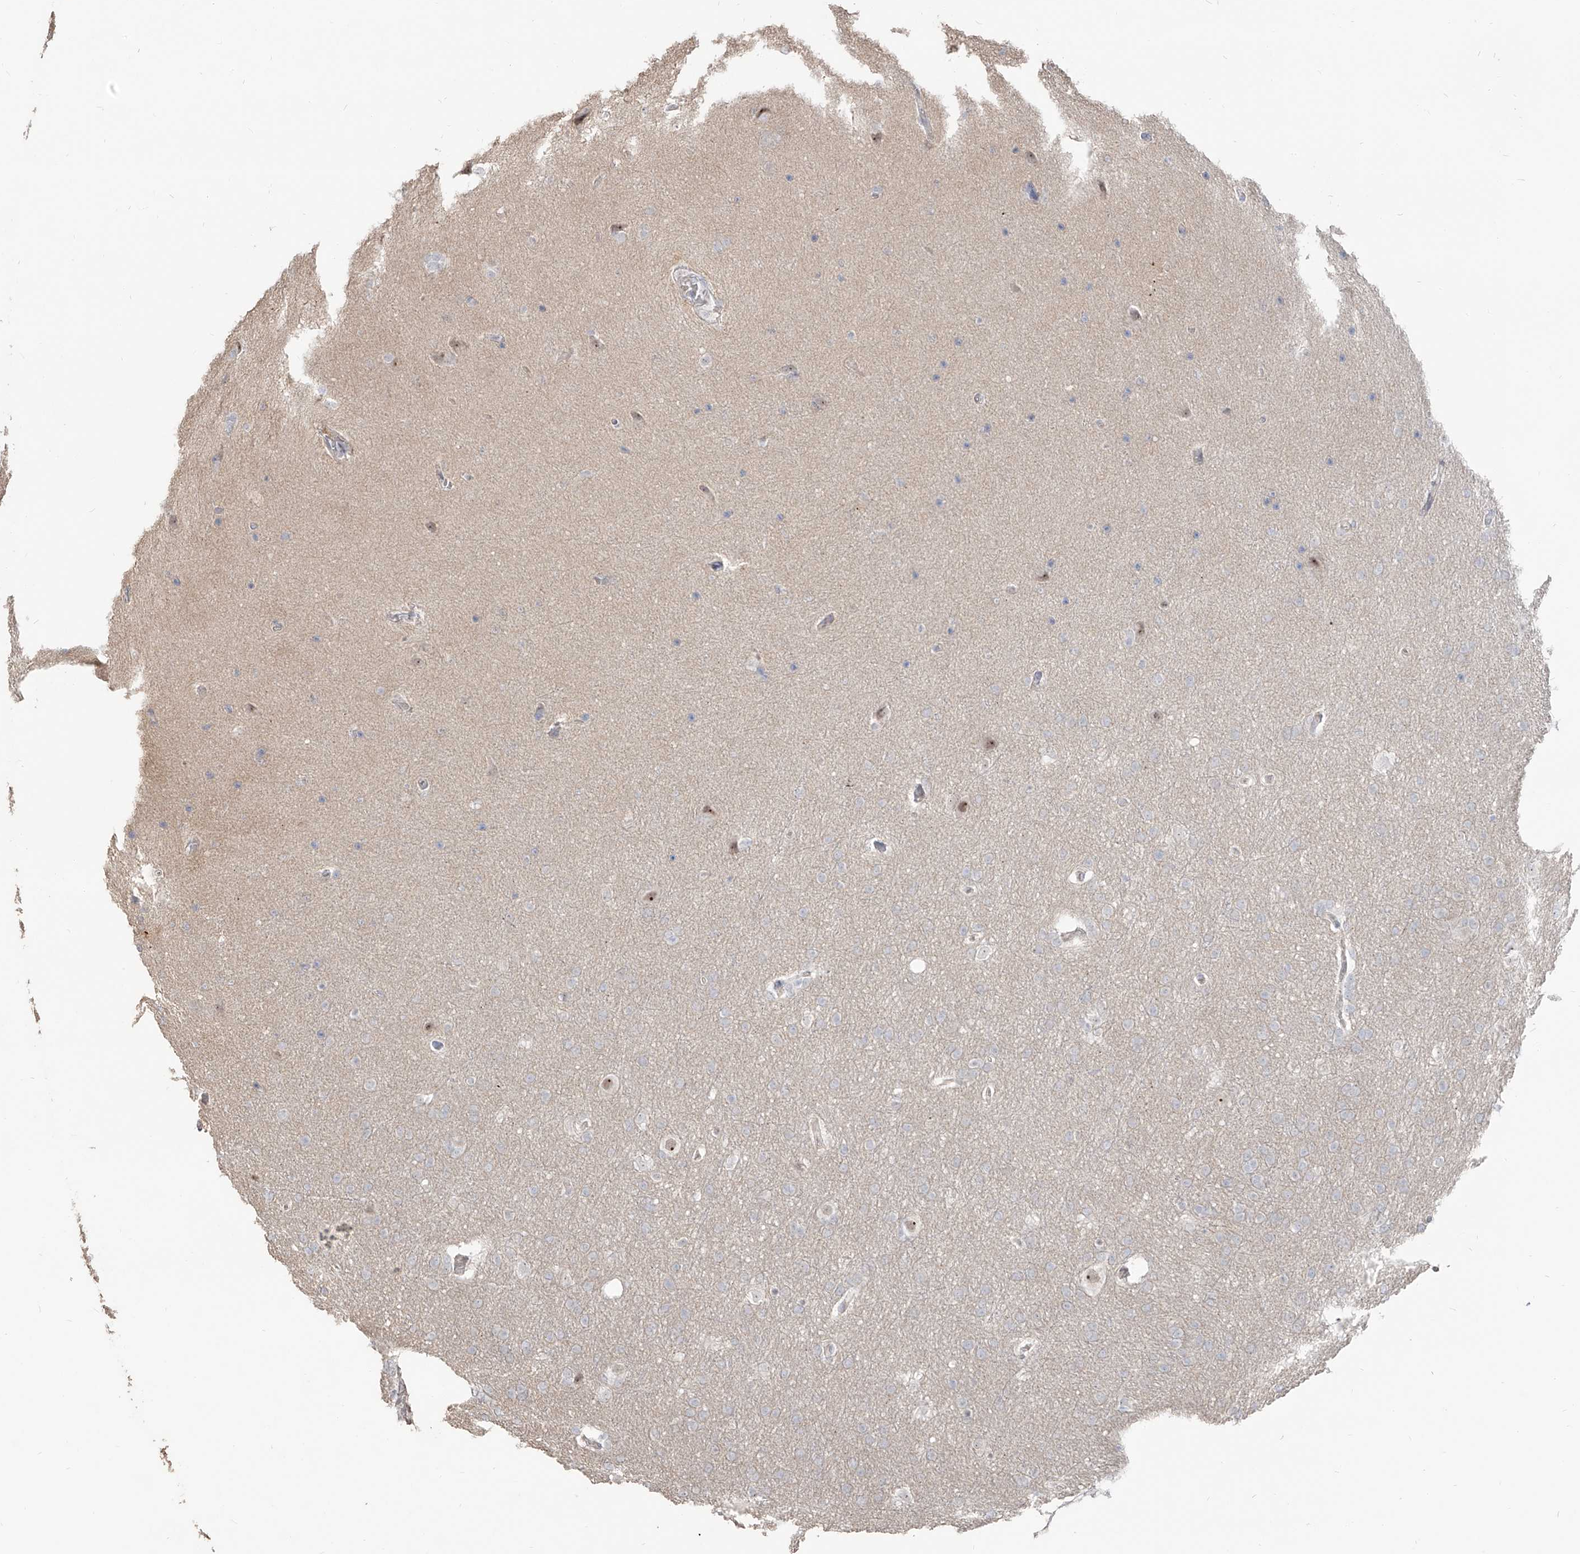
{"staining": {"intensity": "negative", "quantity": "none", "location": "none"}, "tissue": "glioma", "cell_type": "Tumor cells", "image_type": "cancer", "snomed": [{"axis": "morphology", "description": "Glioma, malignant, Low grade"}, {"axis": "topography", "description": "Brain"}], "caption": "This is a histopathology image of IHC staining of glioma, which shows no positivity in tumor cells.", "gene": "ZNF227", "patient": {"sex": "female", "age": 37}}